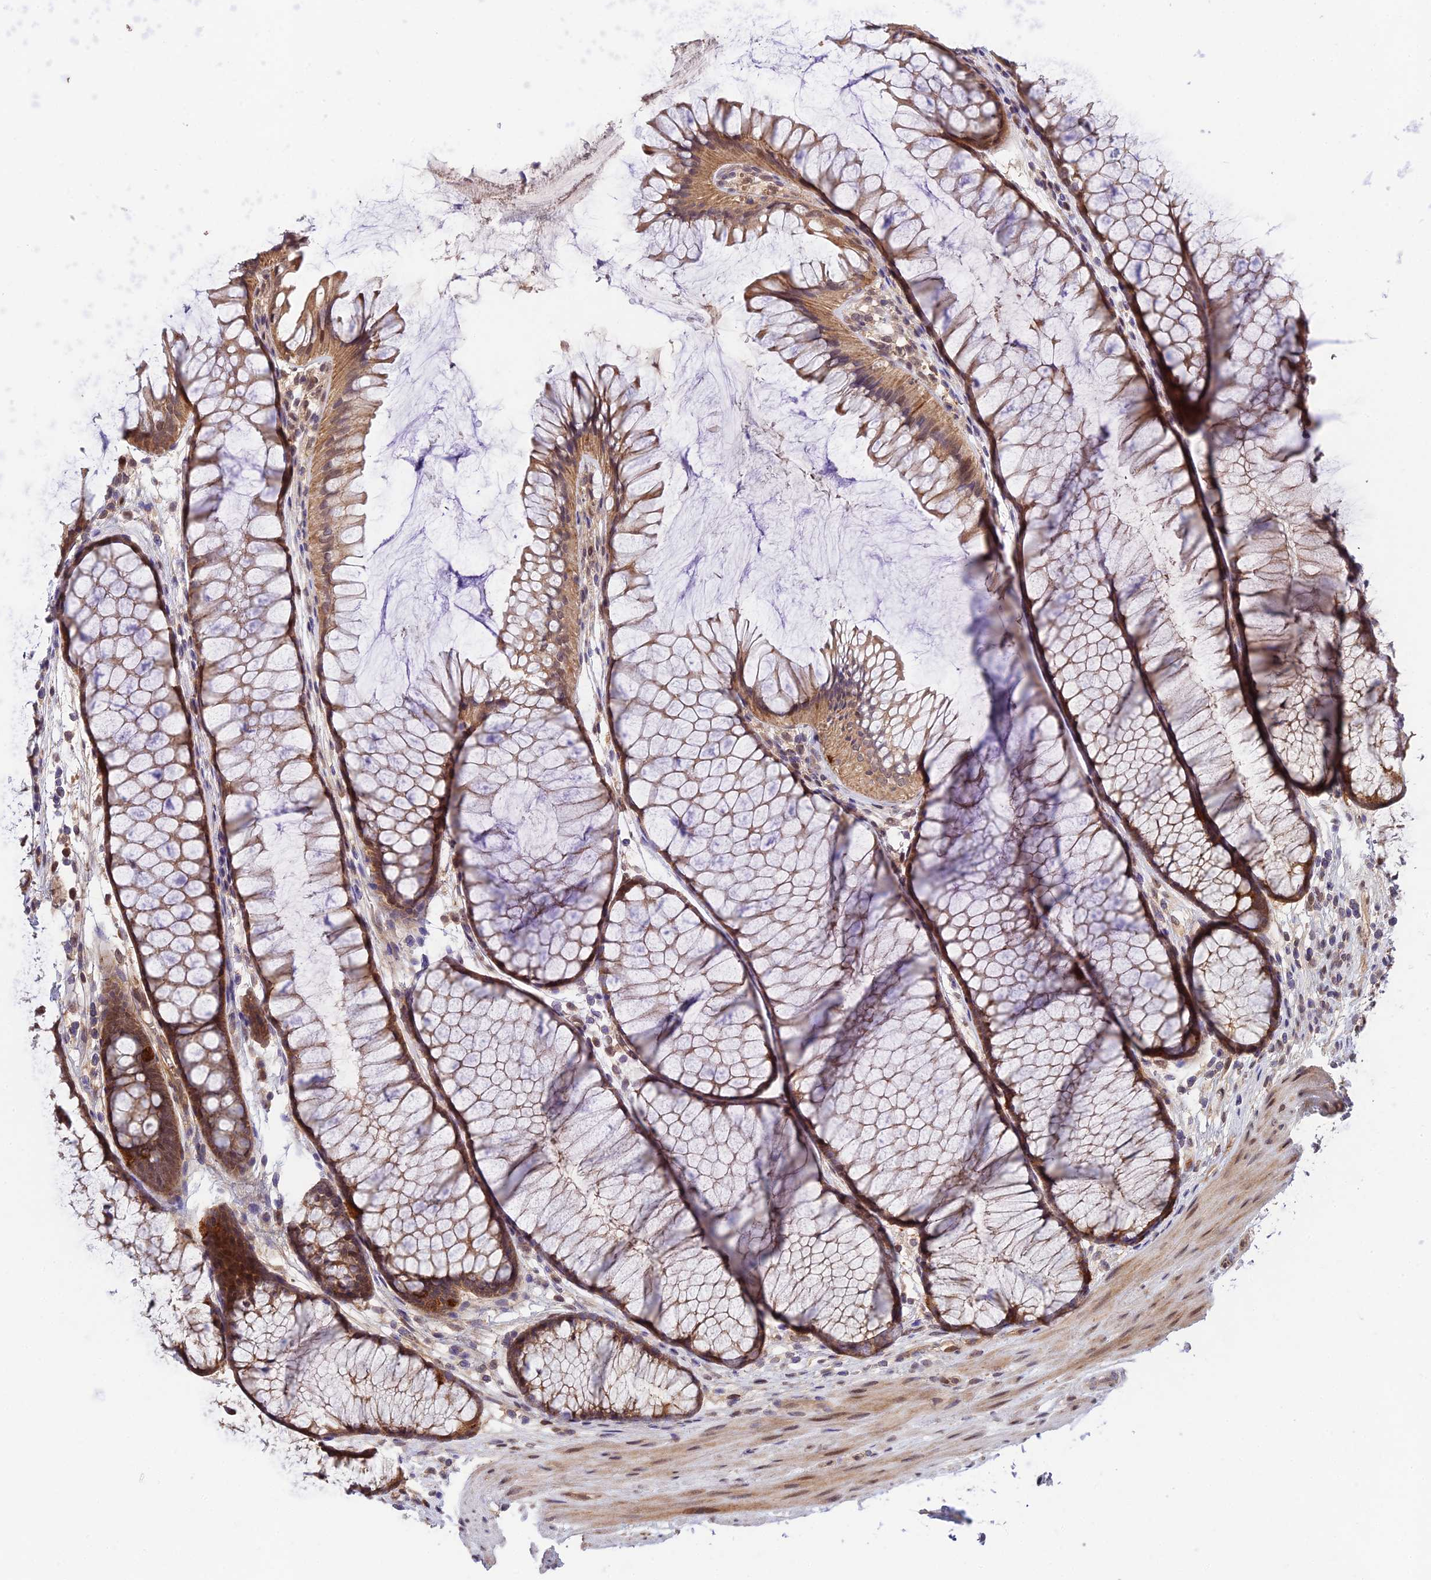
{"staining": {"intensity": "moderate", "quantity": ">75%", "location": "cytoplasmic/membranous"}, "tissue": "colon", "cell_type": "Endothelial cells", "image_type": "normal", "snomed": [{"axis": "morphology", "description": "Normal tissue, NOS"}, {"axis": "topography", "description": "Colon"}], "caption": "Immunohistochemistry staining of unremarkable colon, which displays medium levels of moderate cytoplasmic/membranous positivity in about >75% of endothelial cells indicating moderate cytoplasmic/membranous protein positivity. The staining was performed using DAB (3,3'-diaminobenzidine) (brown) for protein detection and nuclei were counterstained in hematoxylin (blue).", "gene": "TRIM40", "patient": {"sex": "female", "age": 82}}